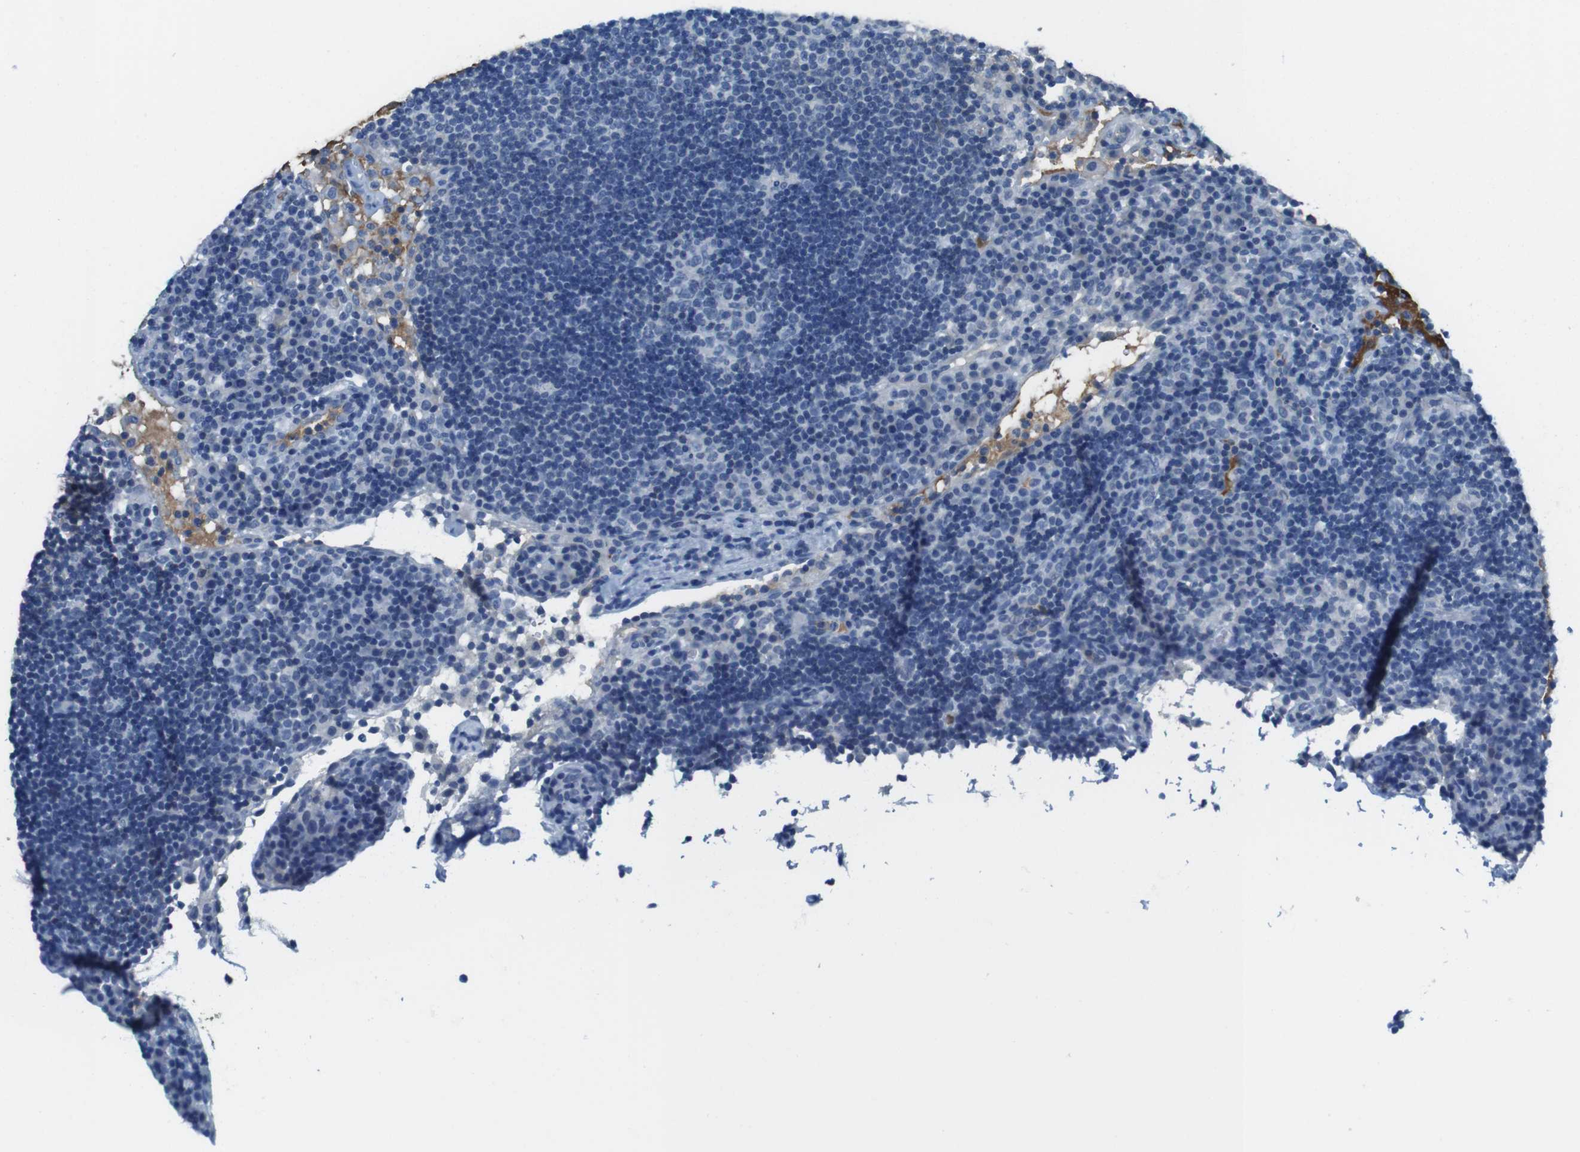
{"staining": {"intensity": "negative", "quantity": "none", "location": "none"}, "tissue": "lymph node", "cell_type": "Germinal center cells", "image_type": "normal", "snomed": [{"axis": "morphology", "description": "Normal tissue, NOS"}, {"axis": "topography", "description": "Lymph node"}], "caption": "This micrograph is of unremarkable lymph node stained with immunohistochemistry (IHC) to label a protein in brown with the nuclei are counter-stained blue. There is no expression in germinal center cells. (DAB (3,3'-diaminobenzidine) IHC, high magnification).", "gene": "TMPRSS15", "patient": {"sex": "female", "age": 53}}